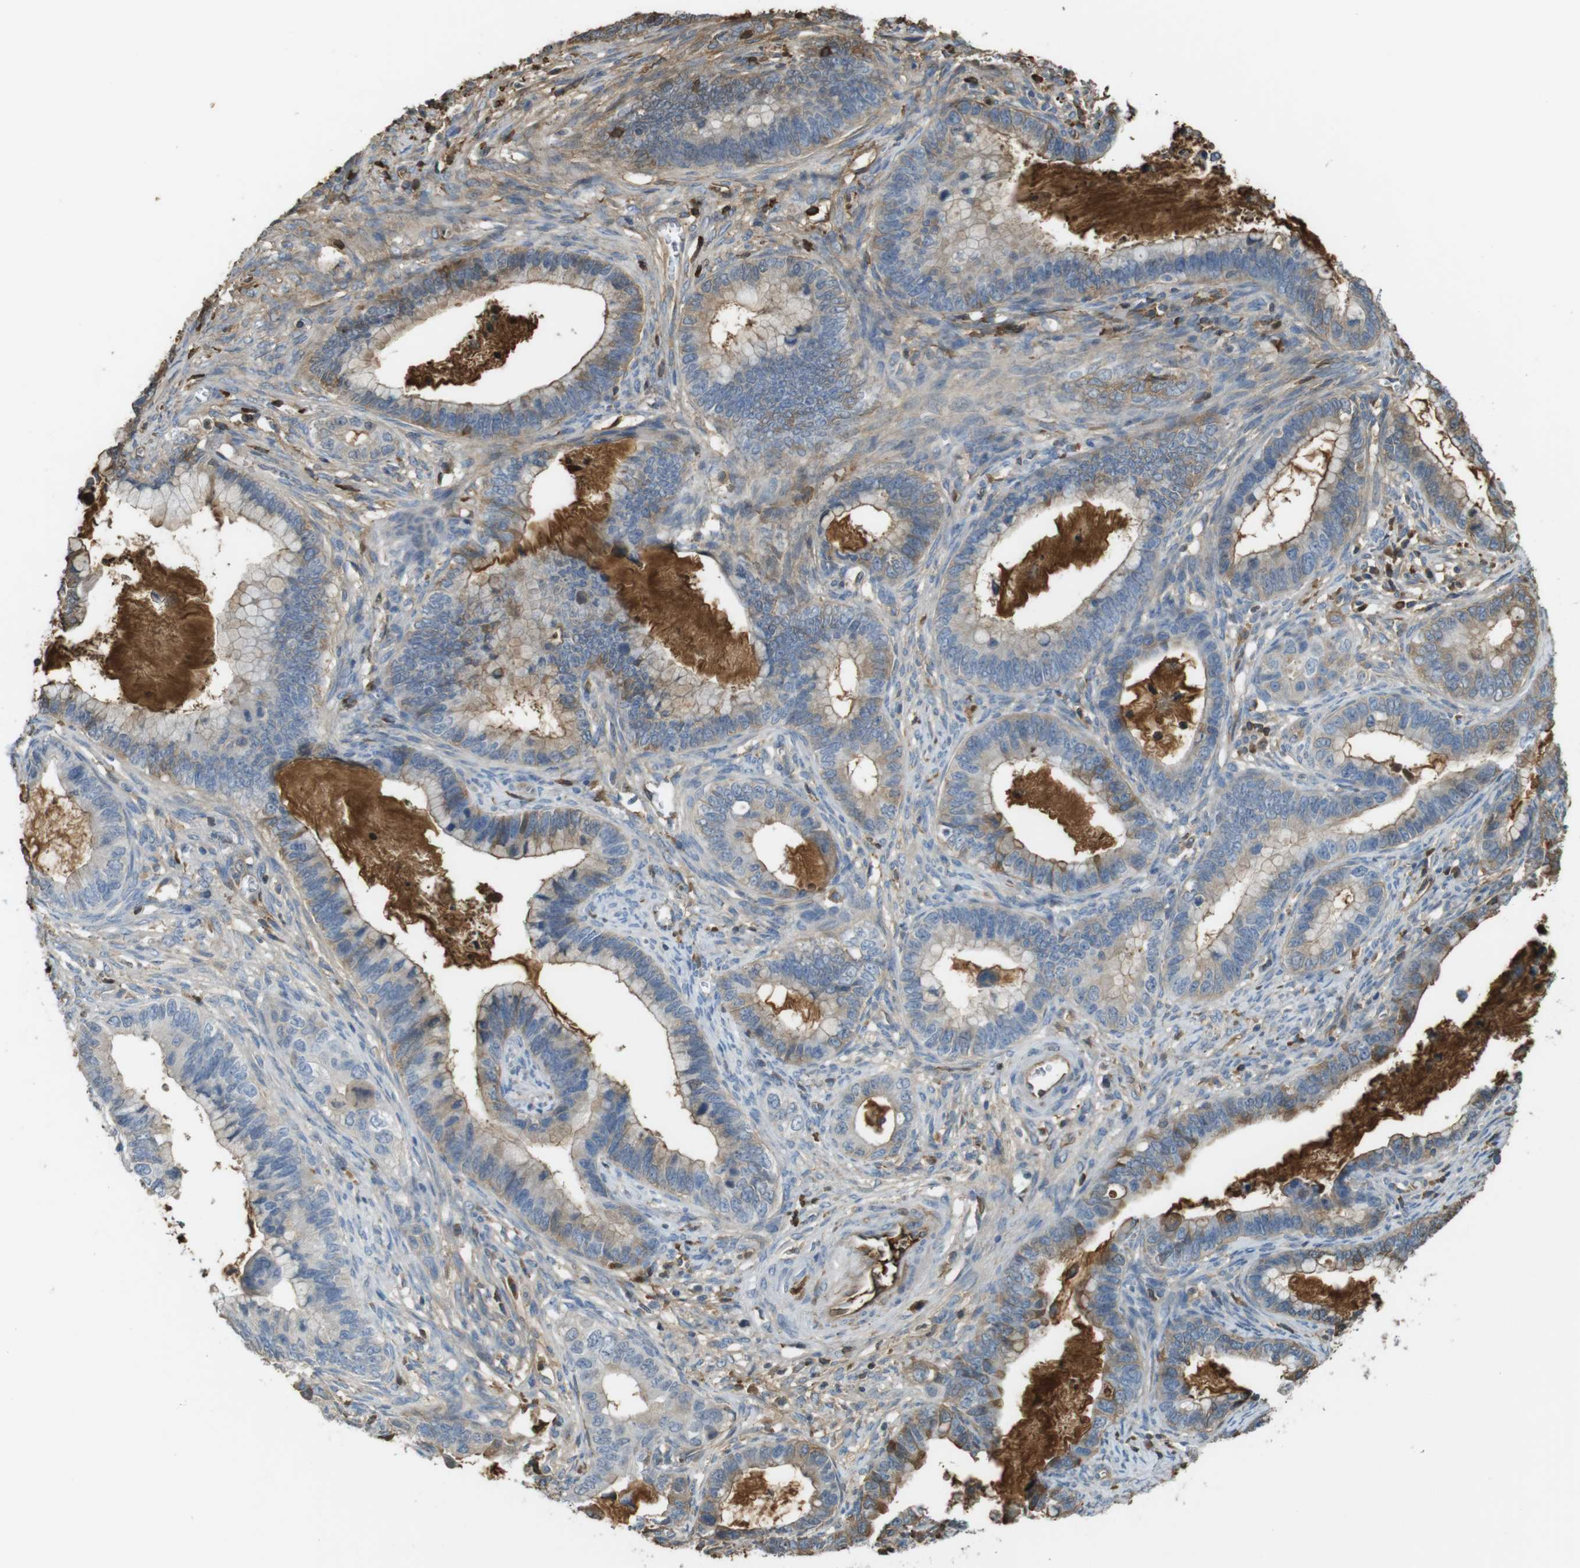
{"staining": {"intensity": "moderate", "quantity": "<25%", "location": "cytoplasmic/membranous"}, "tissue": "cervical cancer", "cell_type": "Tumor cells", "image_type": "cancer", "snomed": [{"axis": "morphology", "description": "Adenocarcinoma, NOS"}, {"axis": "topography", "description": "Cervix"}], "caption": "An immunohistochemistry (IHC) image of neoplastic tissue is shown. Protein staining in brown labels moderate cytoplasmic/membranous positivity in cervical adenocarcinoma within tumor cells.", "gene": "LTBP4", "patient": {"sex": "female", "age": 44}}